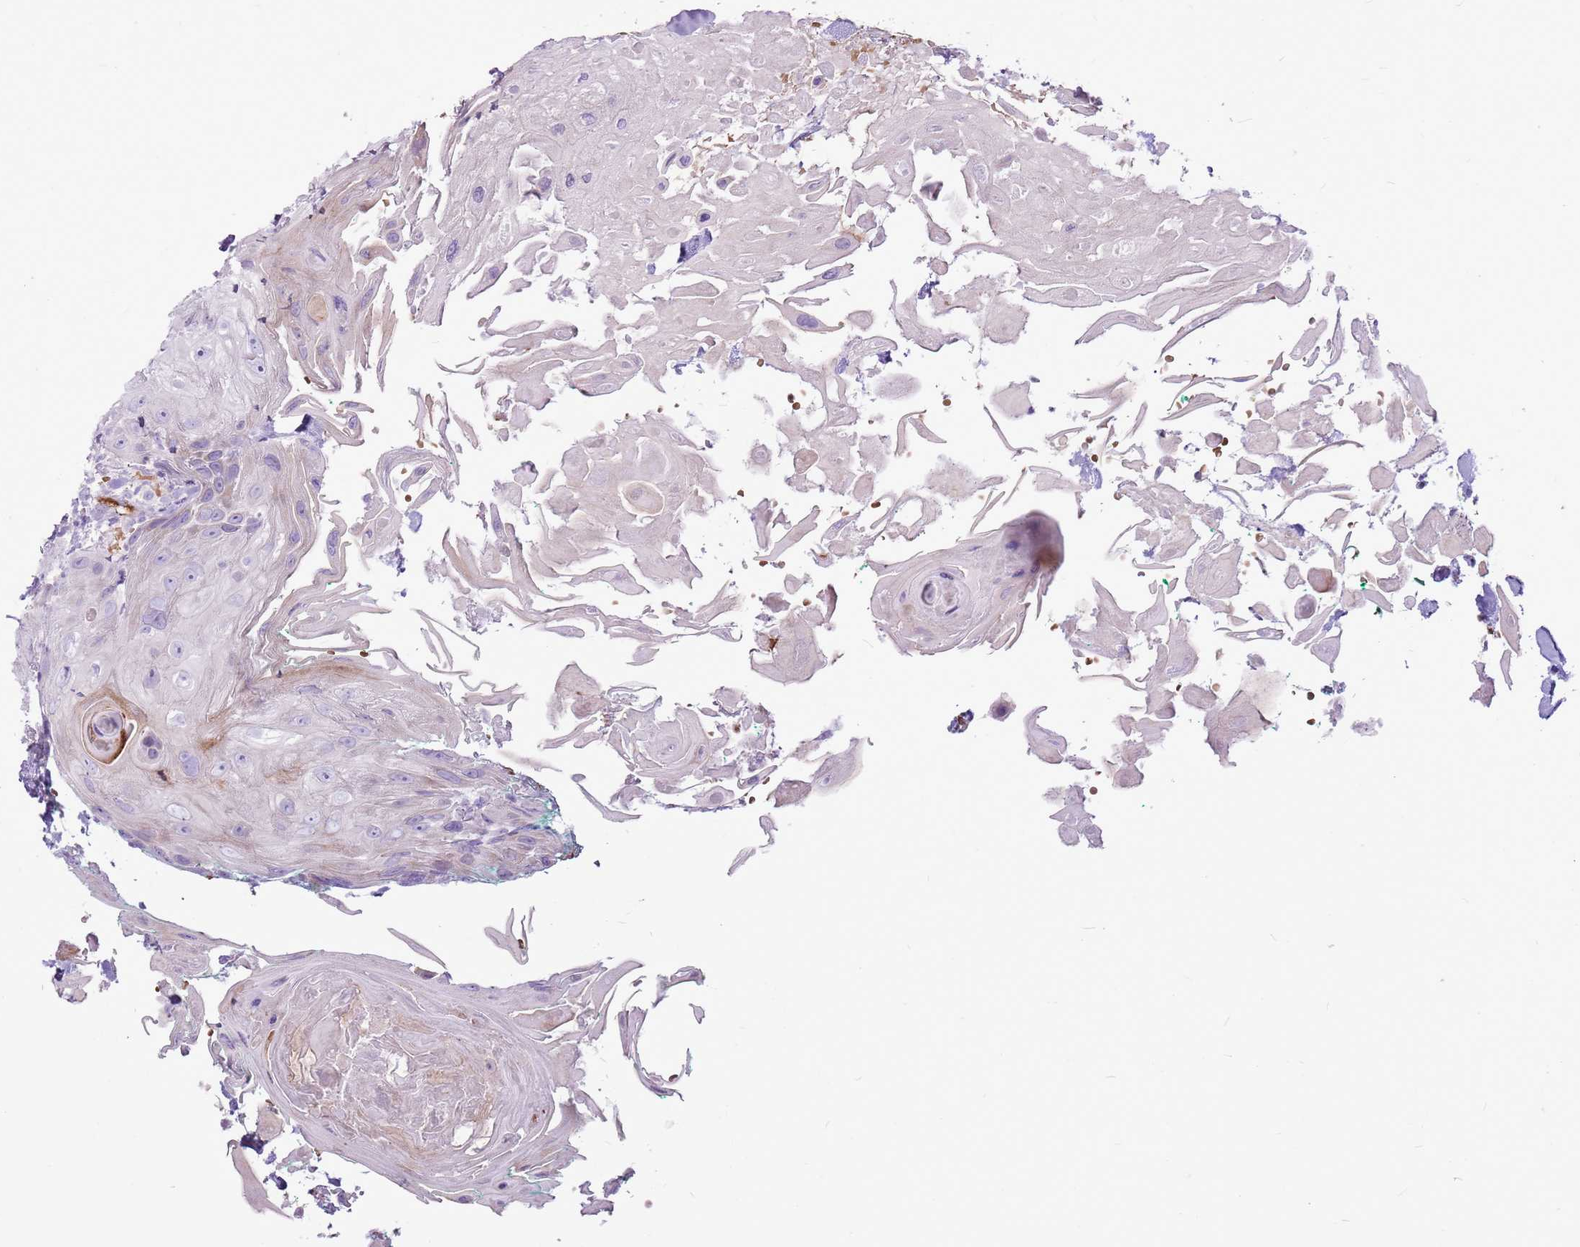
{"staining": {"intensity": "moderate", "quantity": "<25%", "location": "cytoplasmic/membranous"}, "tissue": "head and neck cancer", "cell_type": "Tumor cells", "image_type": "cancer", "snomed": [{"axis": "morphology", "description": "Squamous cell carcinoma, NOS"}, {"axis": "topography", "description": "Head-Neck"}], "caption": "A low amount of moderate cytoplasmic/membranous staining is seen in about <25% of tumor cells in squamous cell carcinoma (head and neck) tissue.", "gene": "CHAC2", "patient": {"sex": "male", "age": 81}}